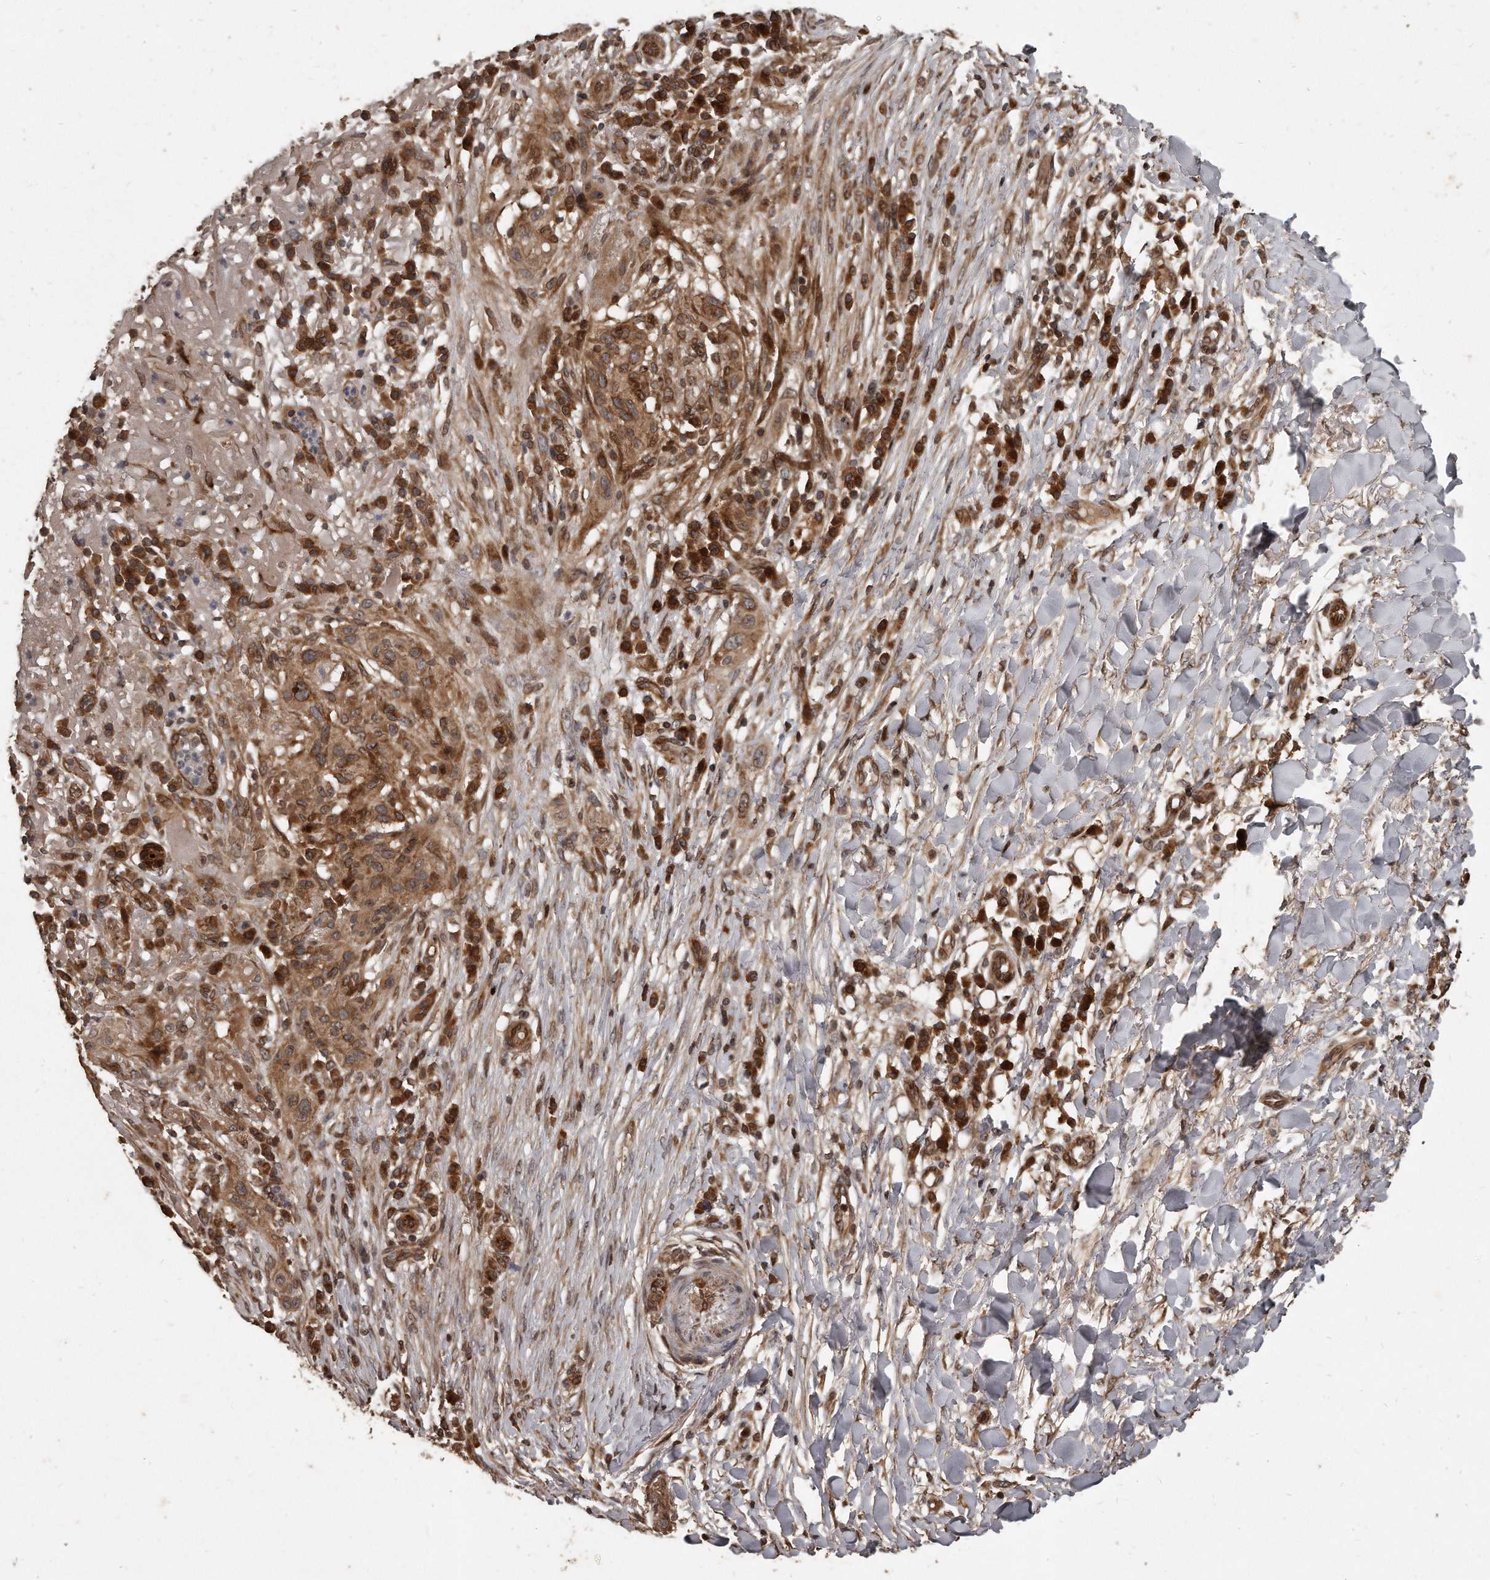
{"staining": {"intensity": "strong", "quantity": ">75%", "location": "cytoplasmic/membranous,nuclear"}, "tissue": "skin cancer", "cell_type": "Tumor cells", "image_type": "cancer", "snomed": [{"axis": "morphology", "description": "Normal tissue, NOS"}, {"axis": "morphology", "description": "Squamous cell carcinoma, NOS"}, {"axis": "topography", "description": "Skin"}], "caption": "A photomicrograph showing strong cytoplasmic/membranous and nuclear expression in approximately >75% of tumor cells in skin cancer (squamous cell carcinoma), as visualized by brown immunohistochemical staining.", "gene": "GCH1", "patient": {"sex": "female", "age": 96}}